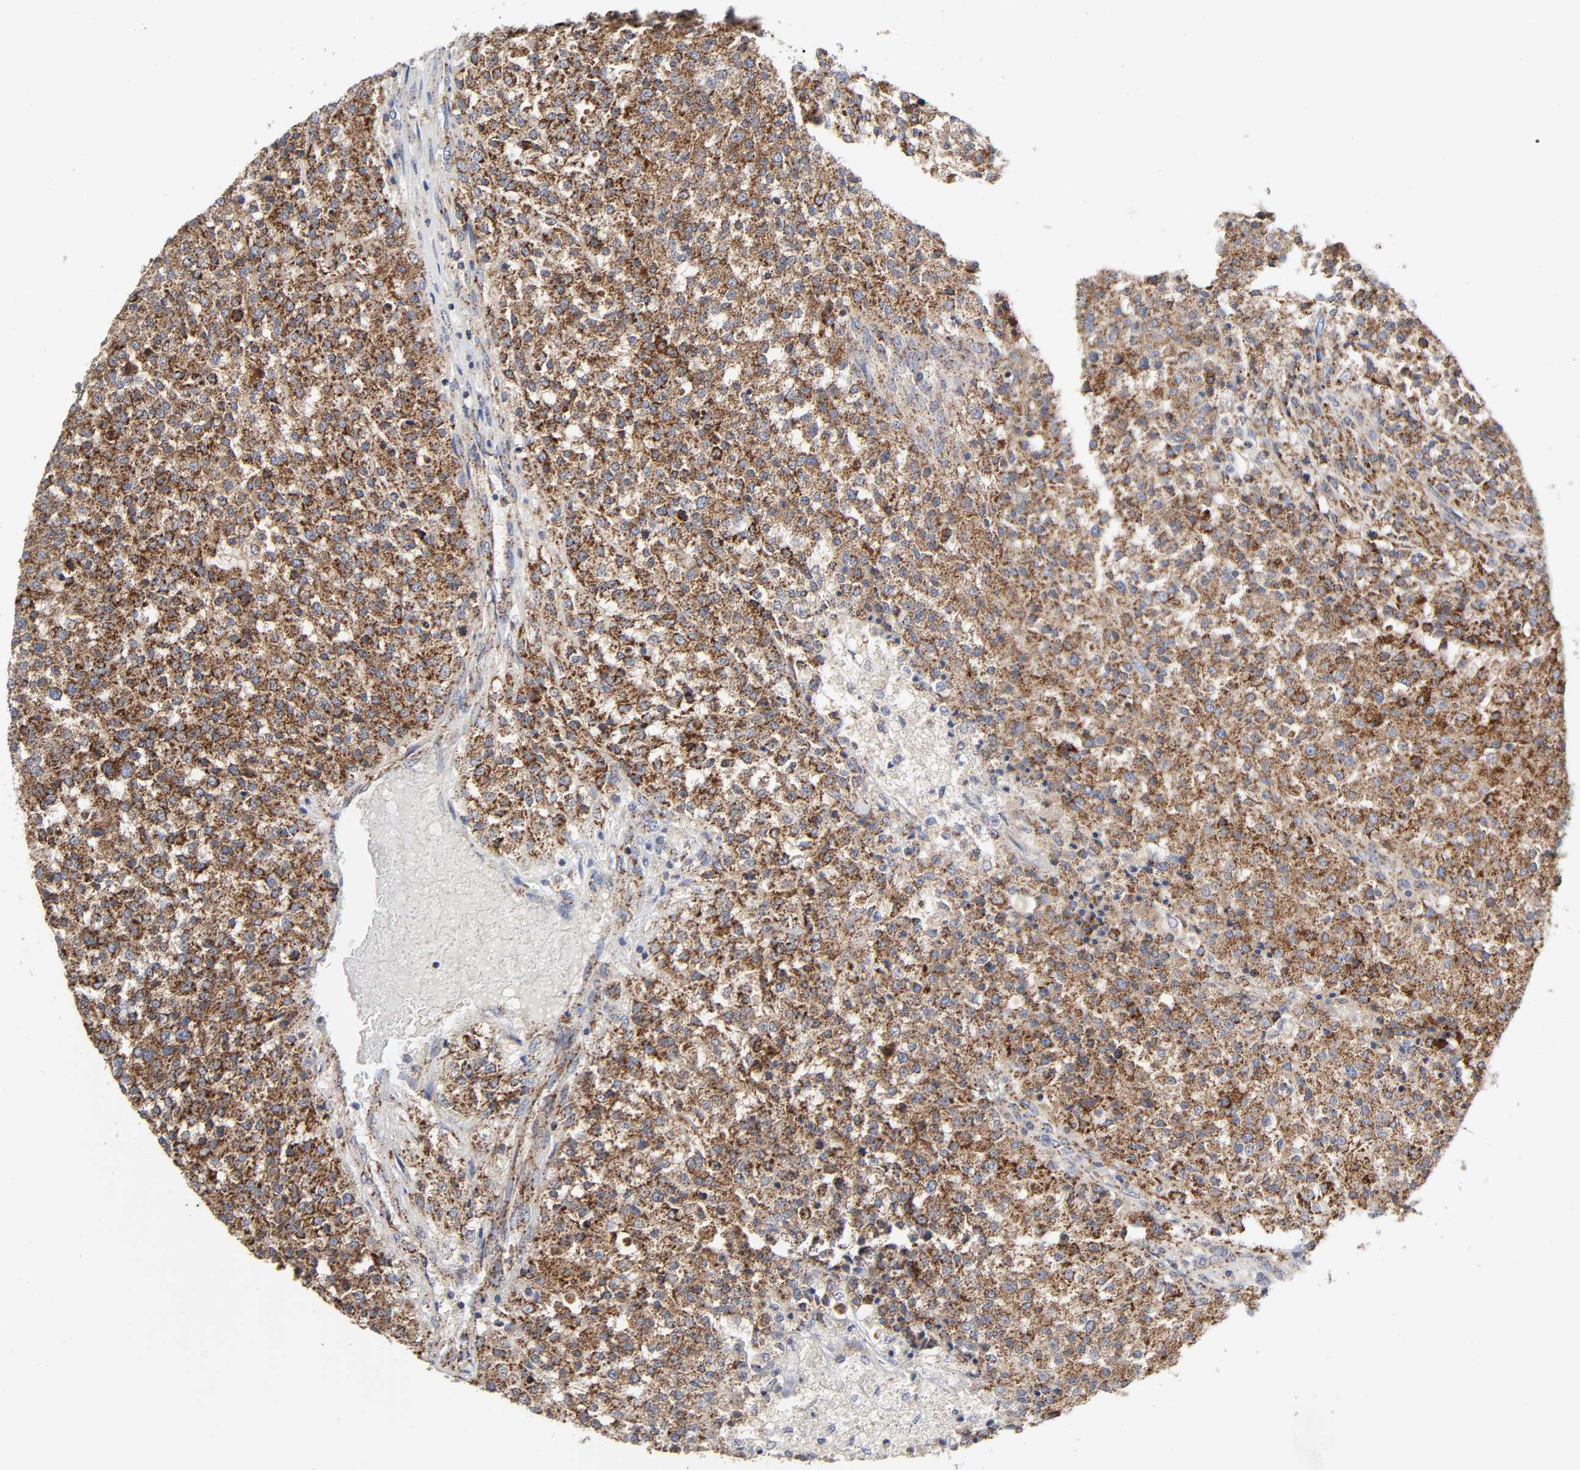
{"staining": {"intensity": "strong", "quantity": ">75%", "location": "cytoplasmic/membranous"}, "tissue": "testis cancer", "cell_type": "Tumor cells", "image_type": "cancer", "snomed": [{"axis": "morphology", "description": "Seminoma, NOS"}, {"axis": "topography", "description": "Testis"}], "caption": "Brown immunohistochemical staining in testis seminoma exhibits strong cytoplasmic/membranous expression in about >75% of tumor cells.", "gene": "AOPEP", "patient": {"sex": "male", "age": 59}}